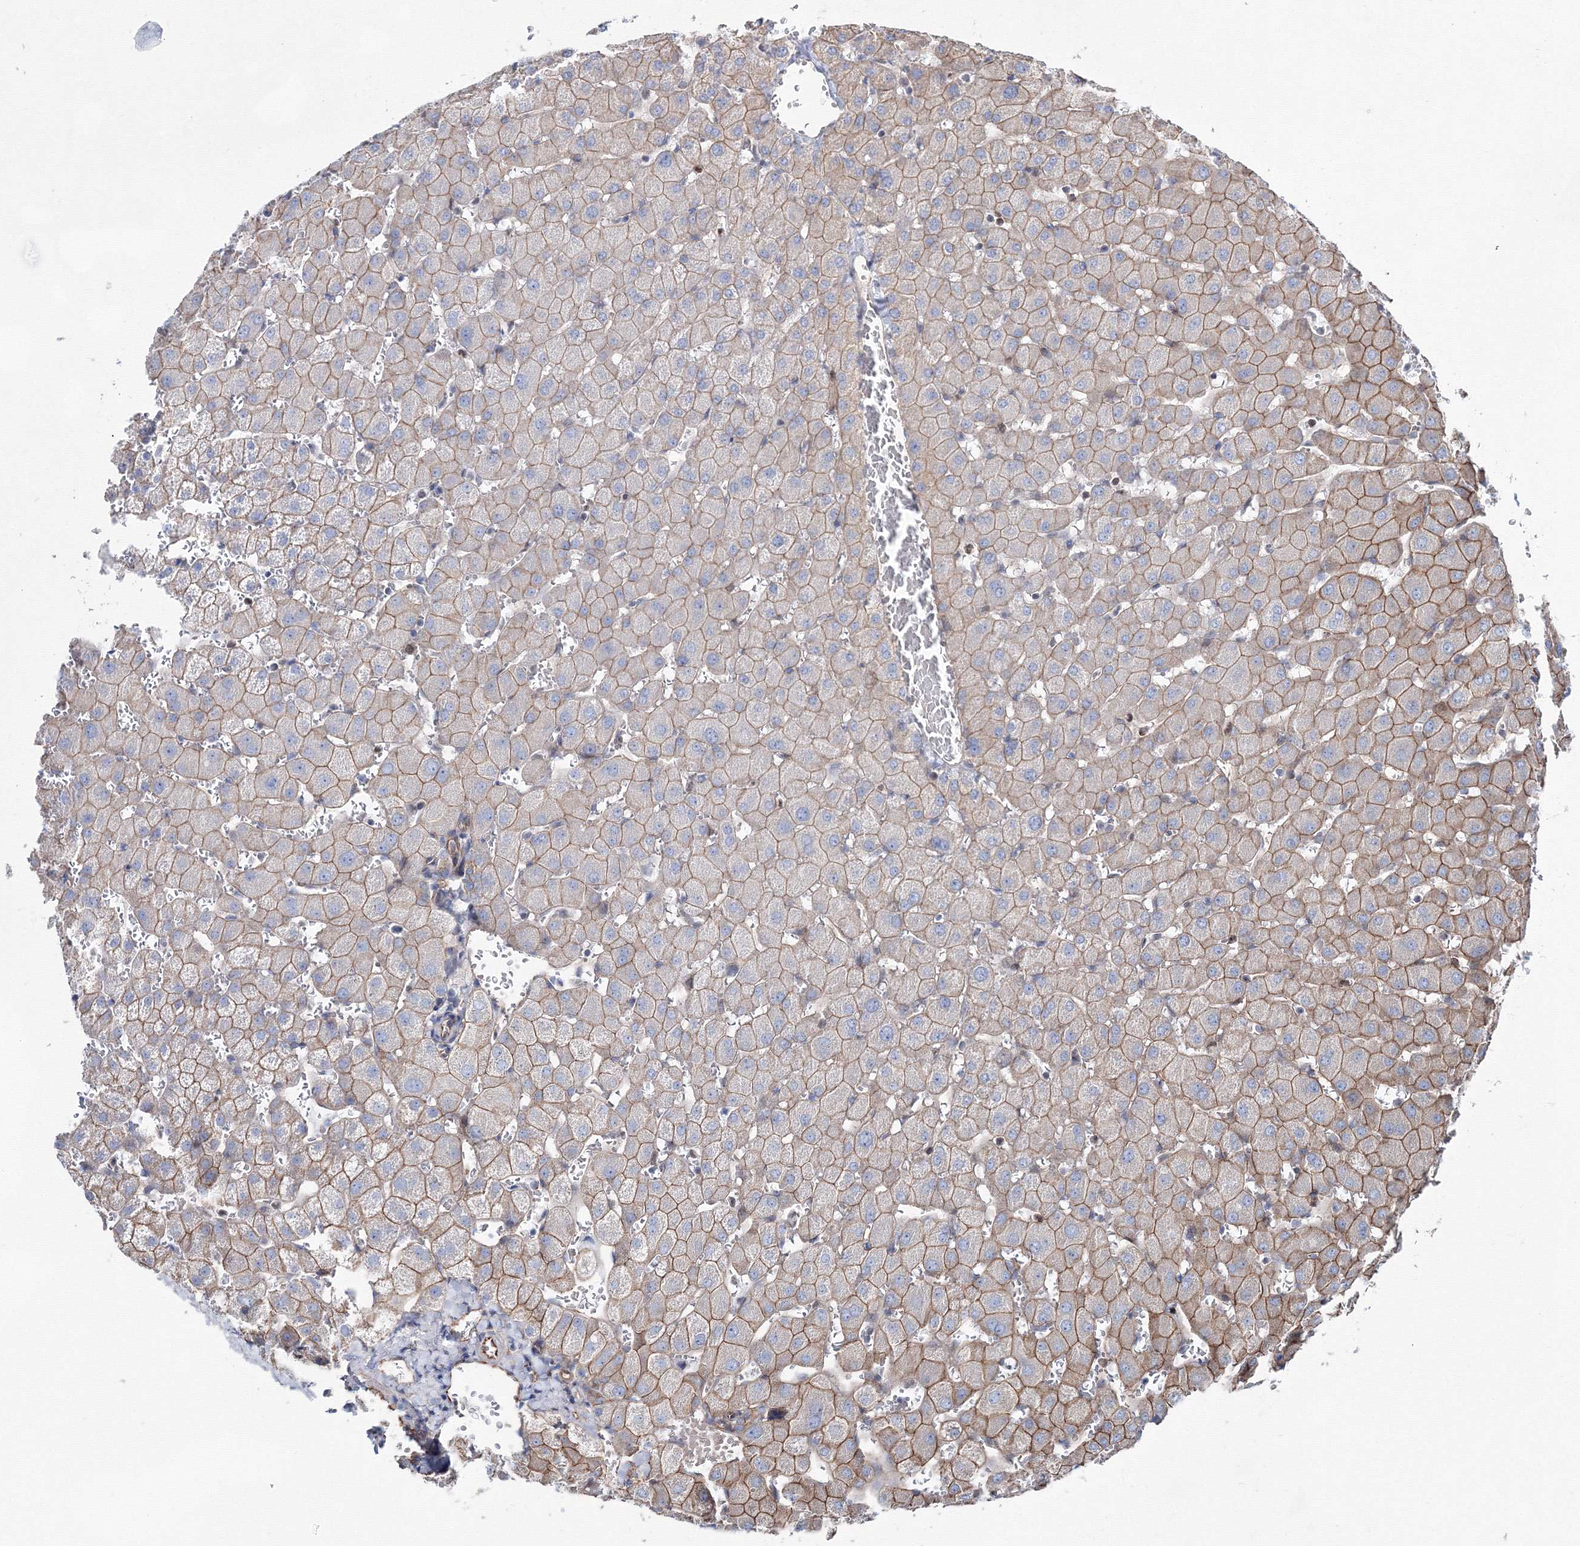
{"staining": {"intensity": "moderate", "quantity": "25%-75%", "location": "cytoplasmic/membranous"}, "tissue": "liver", "cell_type": "Cholangiocytes", "image_type": "normal", "snomed": [{"axis": "morphology", "description": "Normal tissue, NOS"}, {"axis": "topography", "description": "Liver"}], "caption": "A high-resolution micrograph shows immunohistochemistry (IHC) staining of unremarkable liver, which exhibits moderate cytoplasmic/membranous expression in about 25%-75% of cholangiocytes. (IHC, brightfield microscopy, high magnification).", "gene": "ANKRD37", "patient": {"sex": "female", "age": 63}}